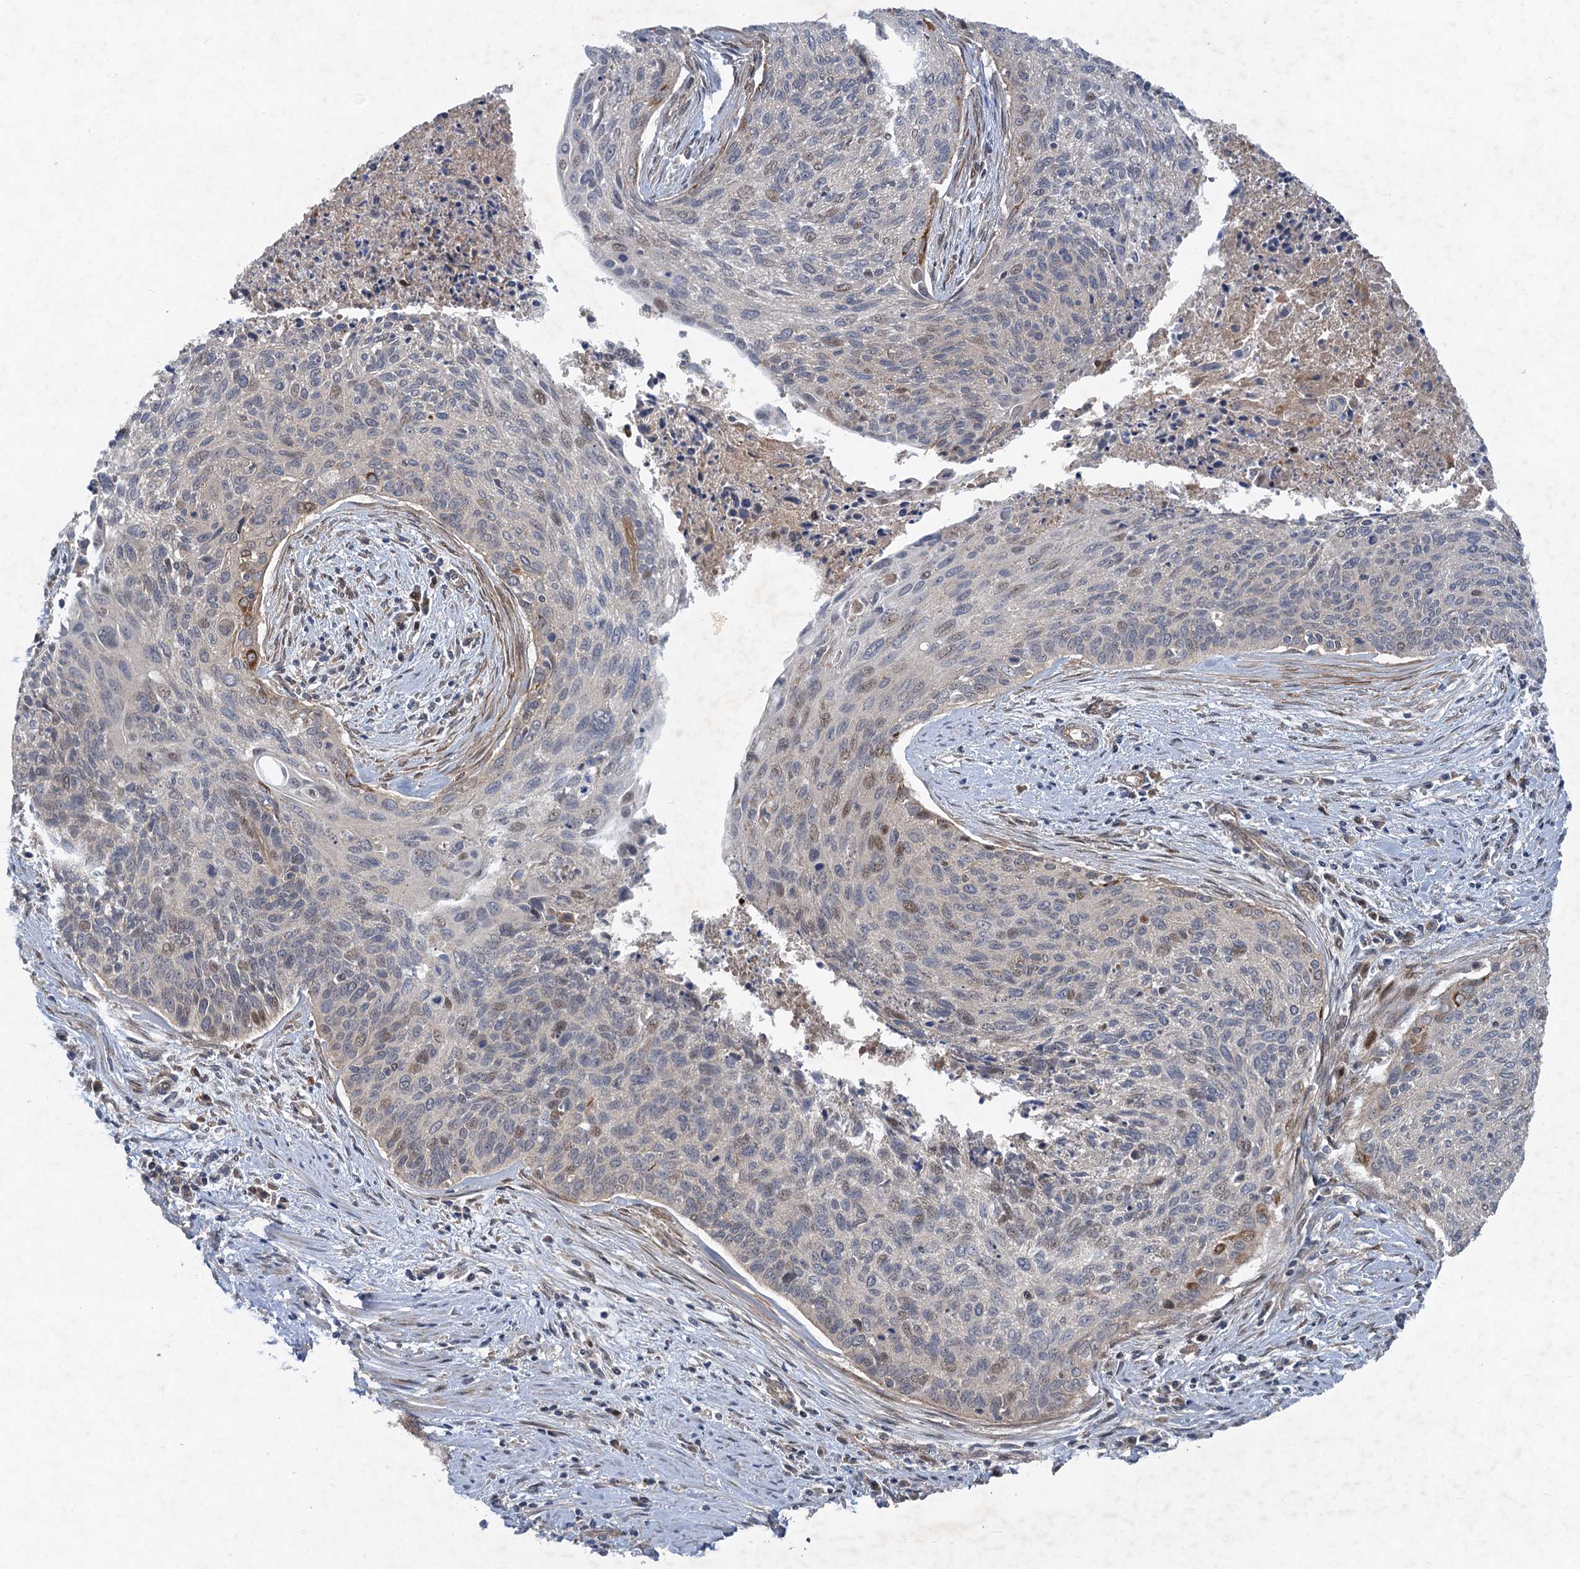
{"staining": {"intensity": "moderate", "quantity": "<25%", "location": "nuclear"}, "tissue": "cervical cancer", "cell_type": "Tumor cells", "image_type": "cancer", "snomed": [{"axis": "morphology", "description": "Squamous cell carcinoma, NOS"}, {"axis": "topography", "description": "Cervix"}], "caption": "Immunohistochemistry (IHC) photomicrograph of neoplastic tissue: human squamous cell carcinoma (cervical) stained using IHC shows low levels of moderate protein expression localized specifically in the nuclear of tumor cells, appearing as a nuclear brown color.", "gene": "NUDT22", "patient": {"sex": "female", "age": 55}}